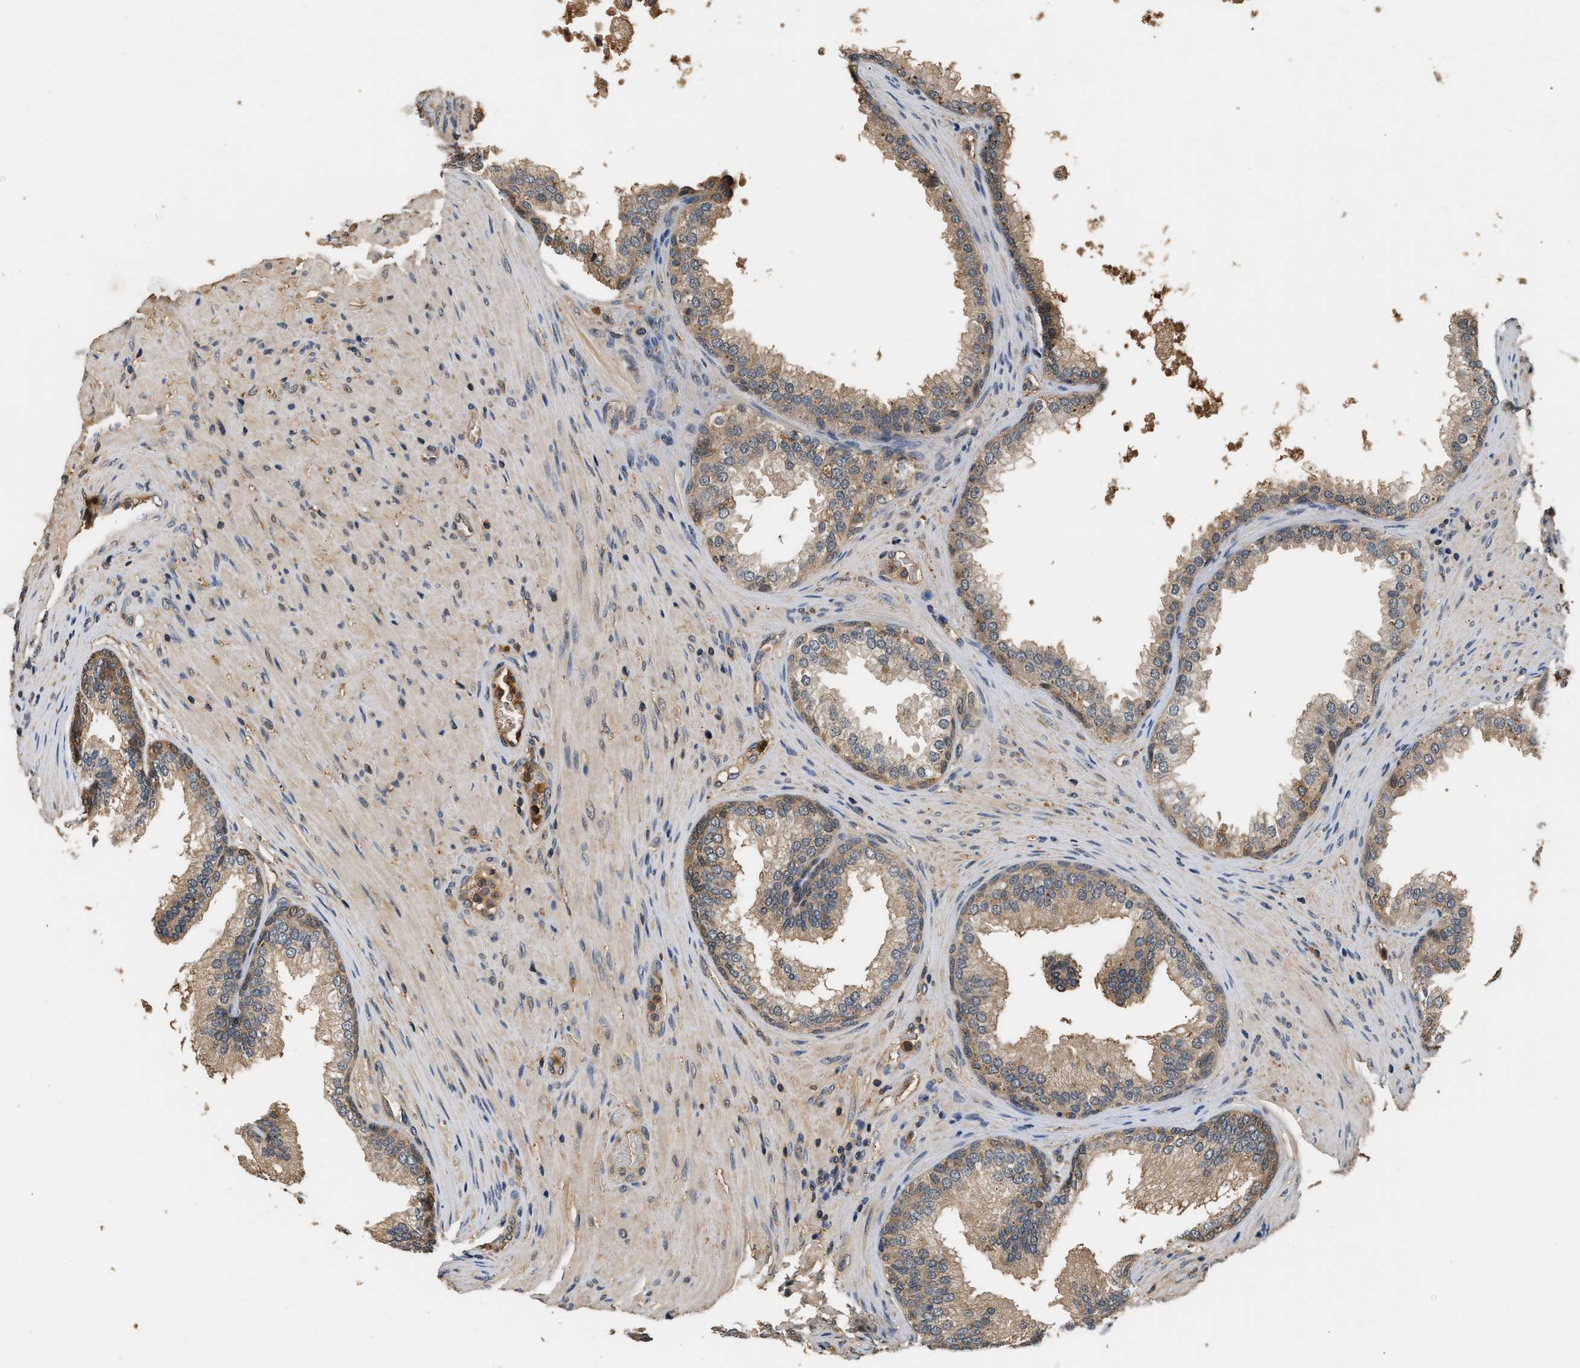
{"staining": {"intensity": "moderate", "quantity": ">75%", "location": "cytoplasmic/membranous"}, "tissue": "prostate", "cell_type": "Glandular cells", "image_type": "normal", "snomed": [{"axis": "morphology", "description": "Normal tissue, NOS"}, {"axis": "topography", "description": "Prostate"}], "caption": "Glandular cells show medium levels of moderate cytoplasmic/membranous expression in approximately >75% of cells in benign human prostate.", "gene": "GPI", "patient": {"sex": "male", "age": 76}}